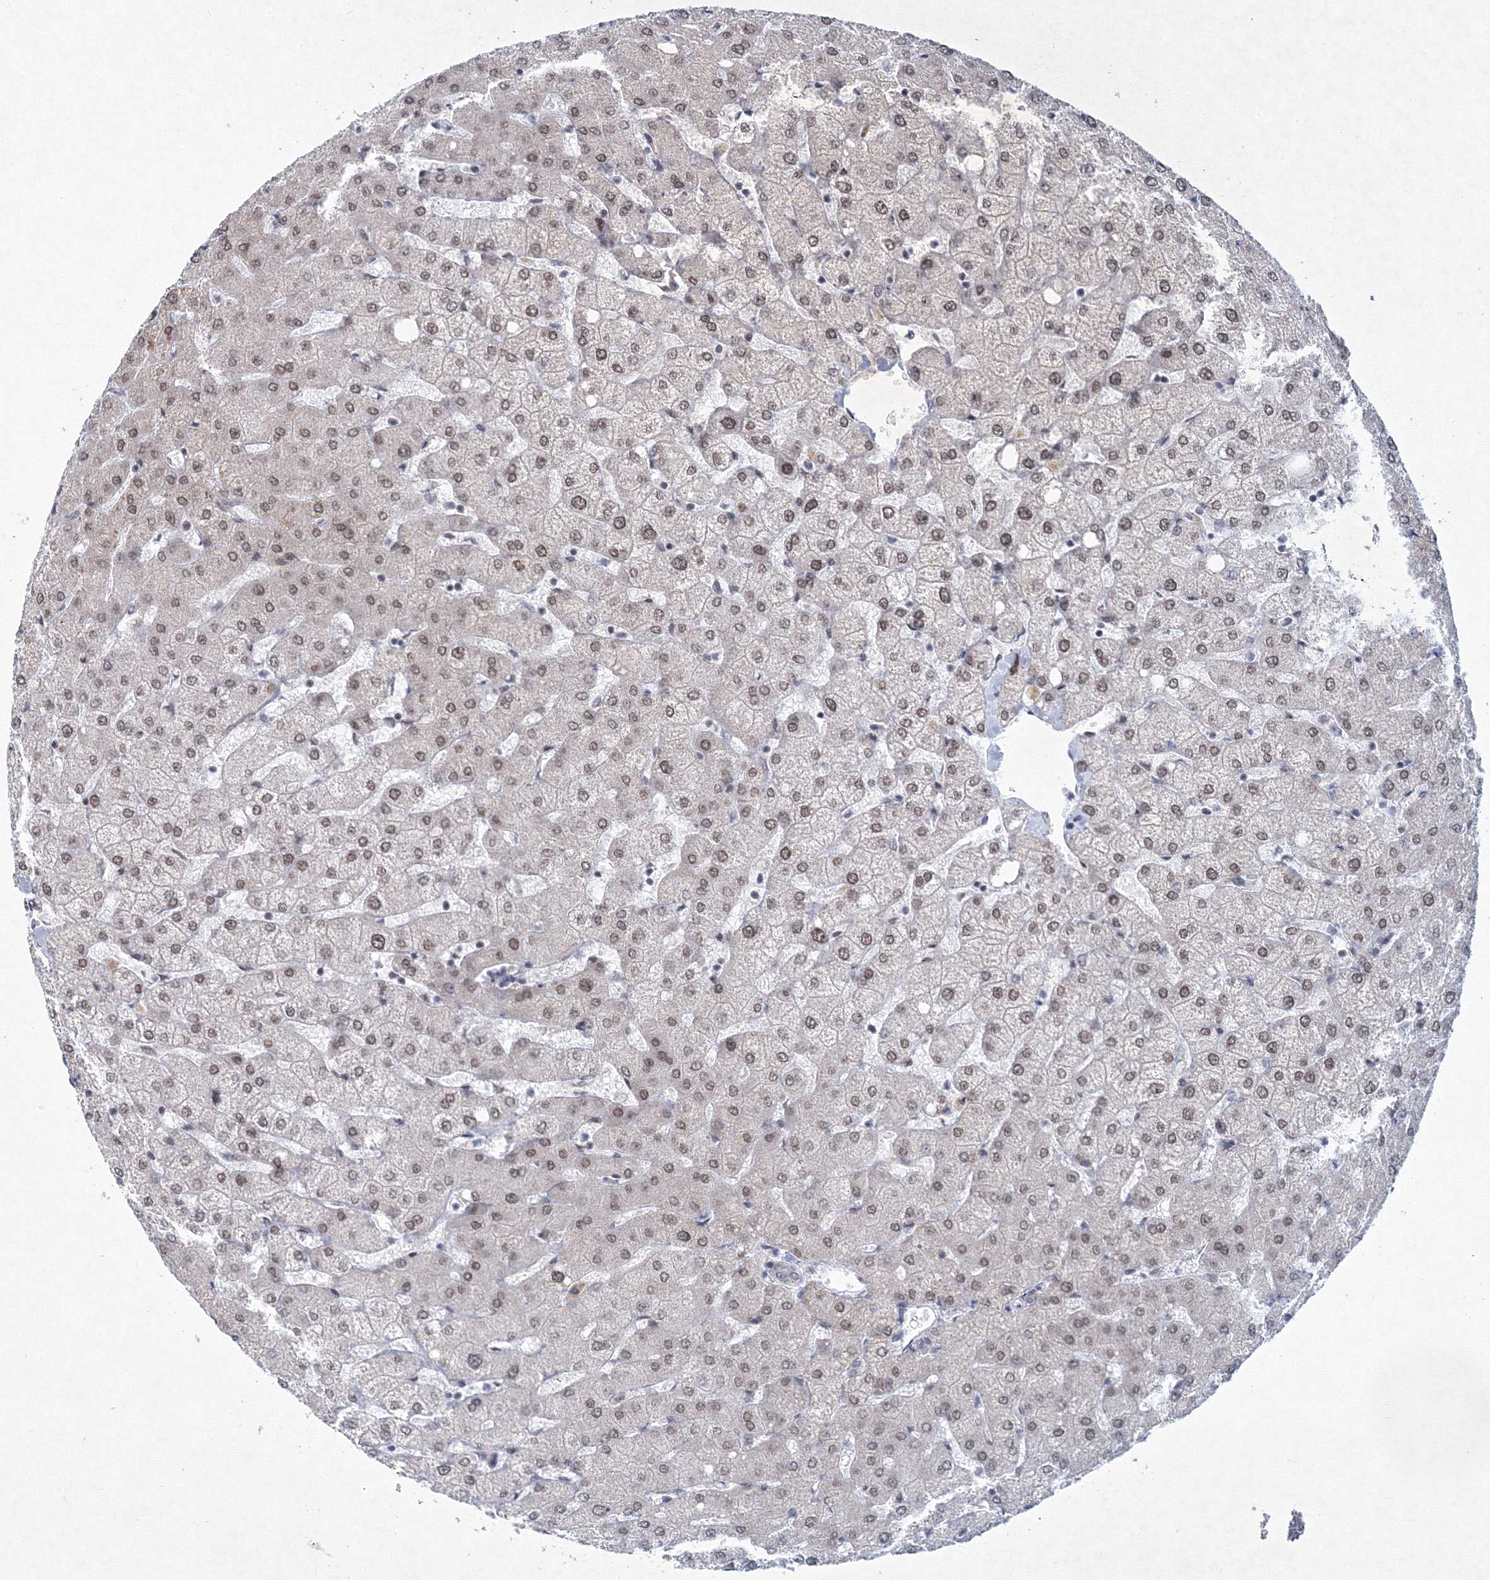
{"staining": {"intensity": "negative", "quantity": "none", "location": "none"}, "tissue": "liver", "cell_type": "Cholangiocytes", "image_type": "normal", "snomed": [{"axis": "morphology", "description": "Normal tissue, NOS"}, {"axis": "topography", "description": "Liver"}], "caption": "Protein analysis of normal liver reveals no significant staining in cholangiocytes. (DAB (3,3'-diaminobenzidine) IHC visualized using brightfield microscopy, high magnification).", "gene": "SF3B6", "patient": {"sex": "female", "age": 54}}